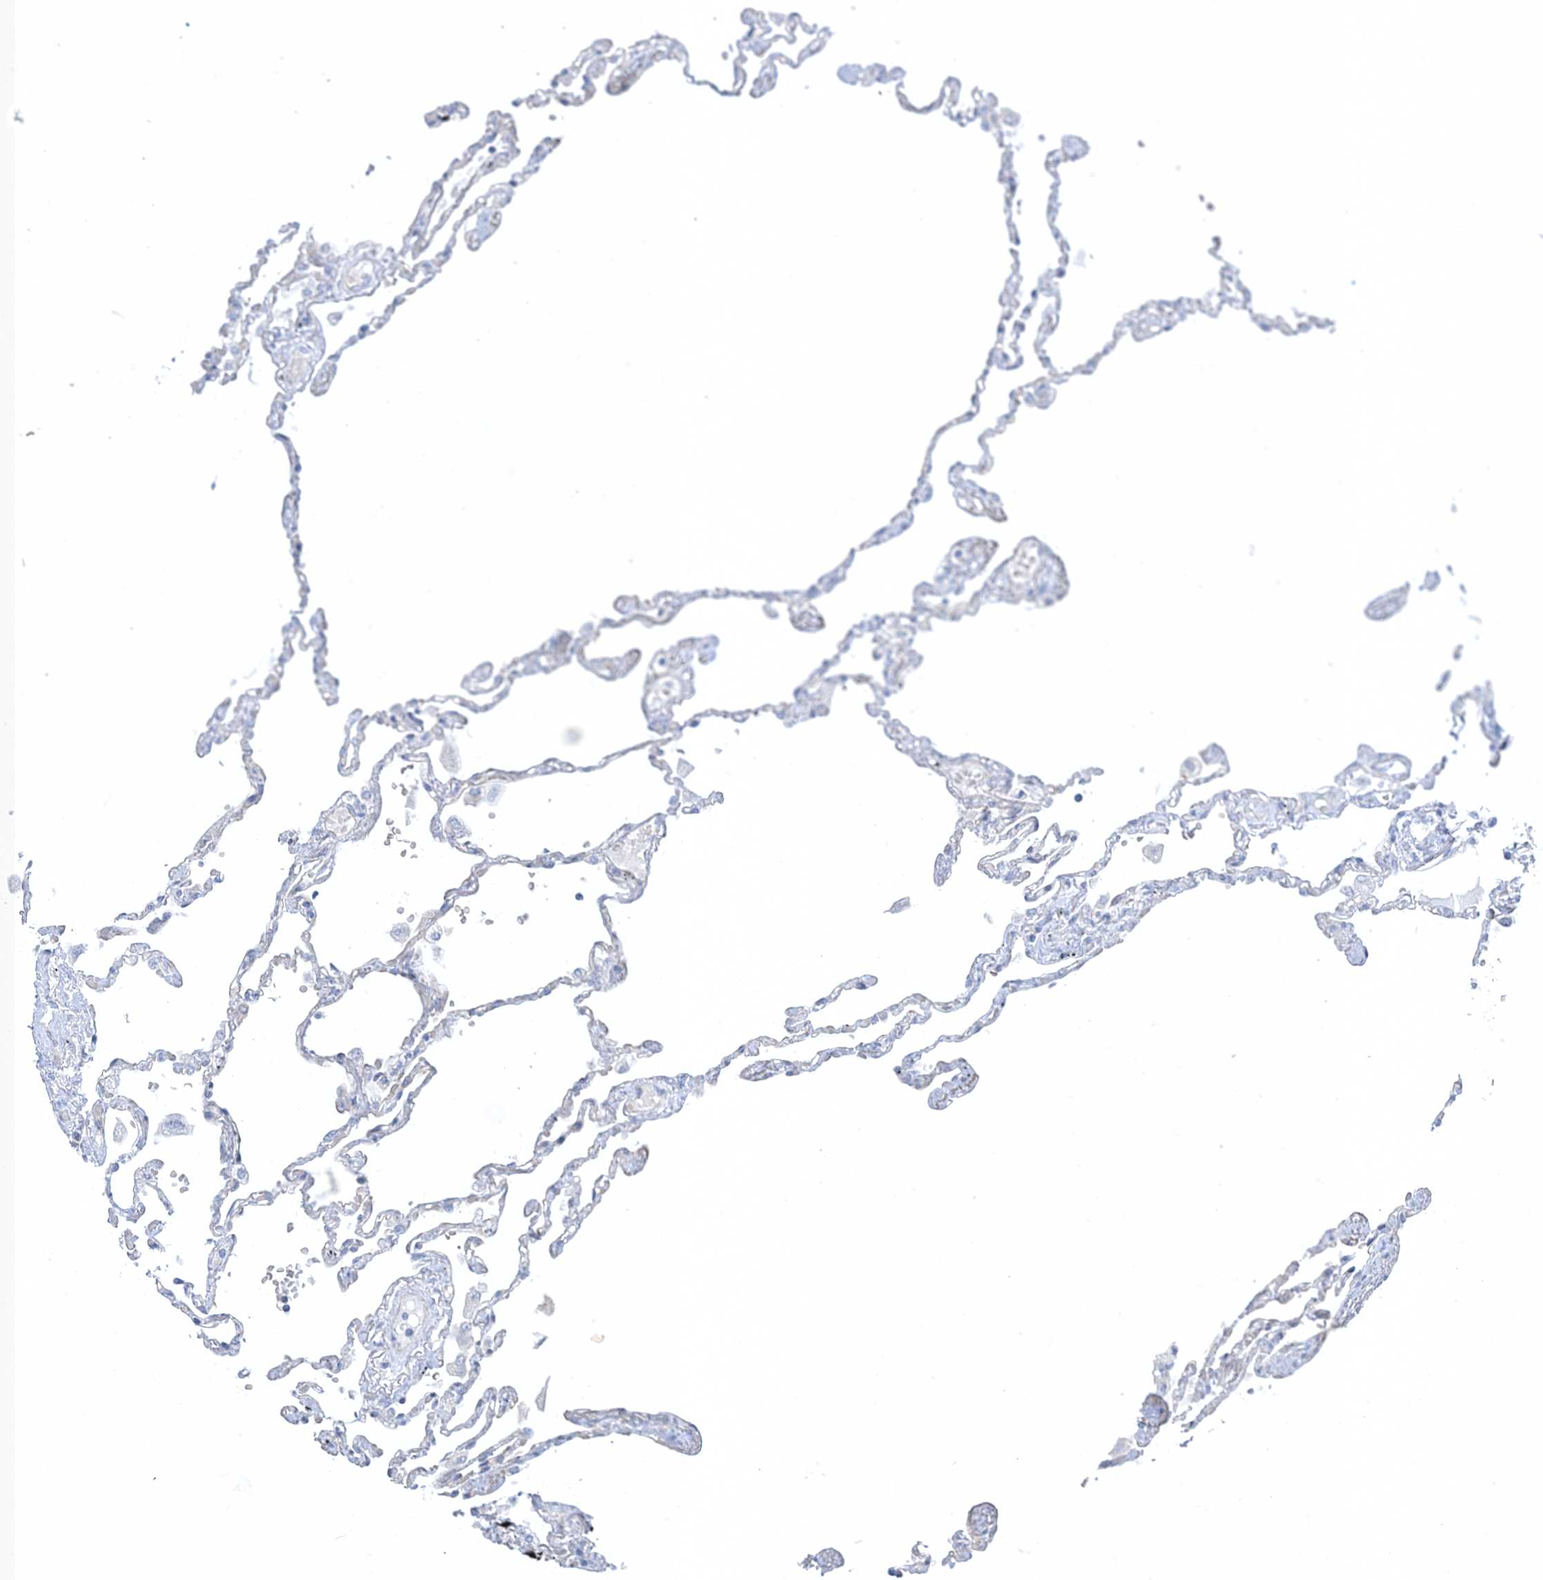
{"staining": {"intensity": "negative", "quantity": "none", "location": "none"}, "tissue": "lung", "cell_type": "Alveolar cells", "image_type": "normal", "snomed": [{"axis": "morphology", "description": "Normal tissue, NOS"}, {"axis": "topography", "description": "Lung"}], "caption": "This is an immunohistochemistry (IHC) photomicrograph of unremarkable lung. There is no staining in alveolar cells.", "gene": "XIRP2", "patient": {"sex": "female", "age": 67}}